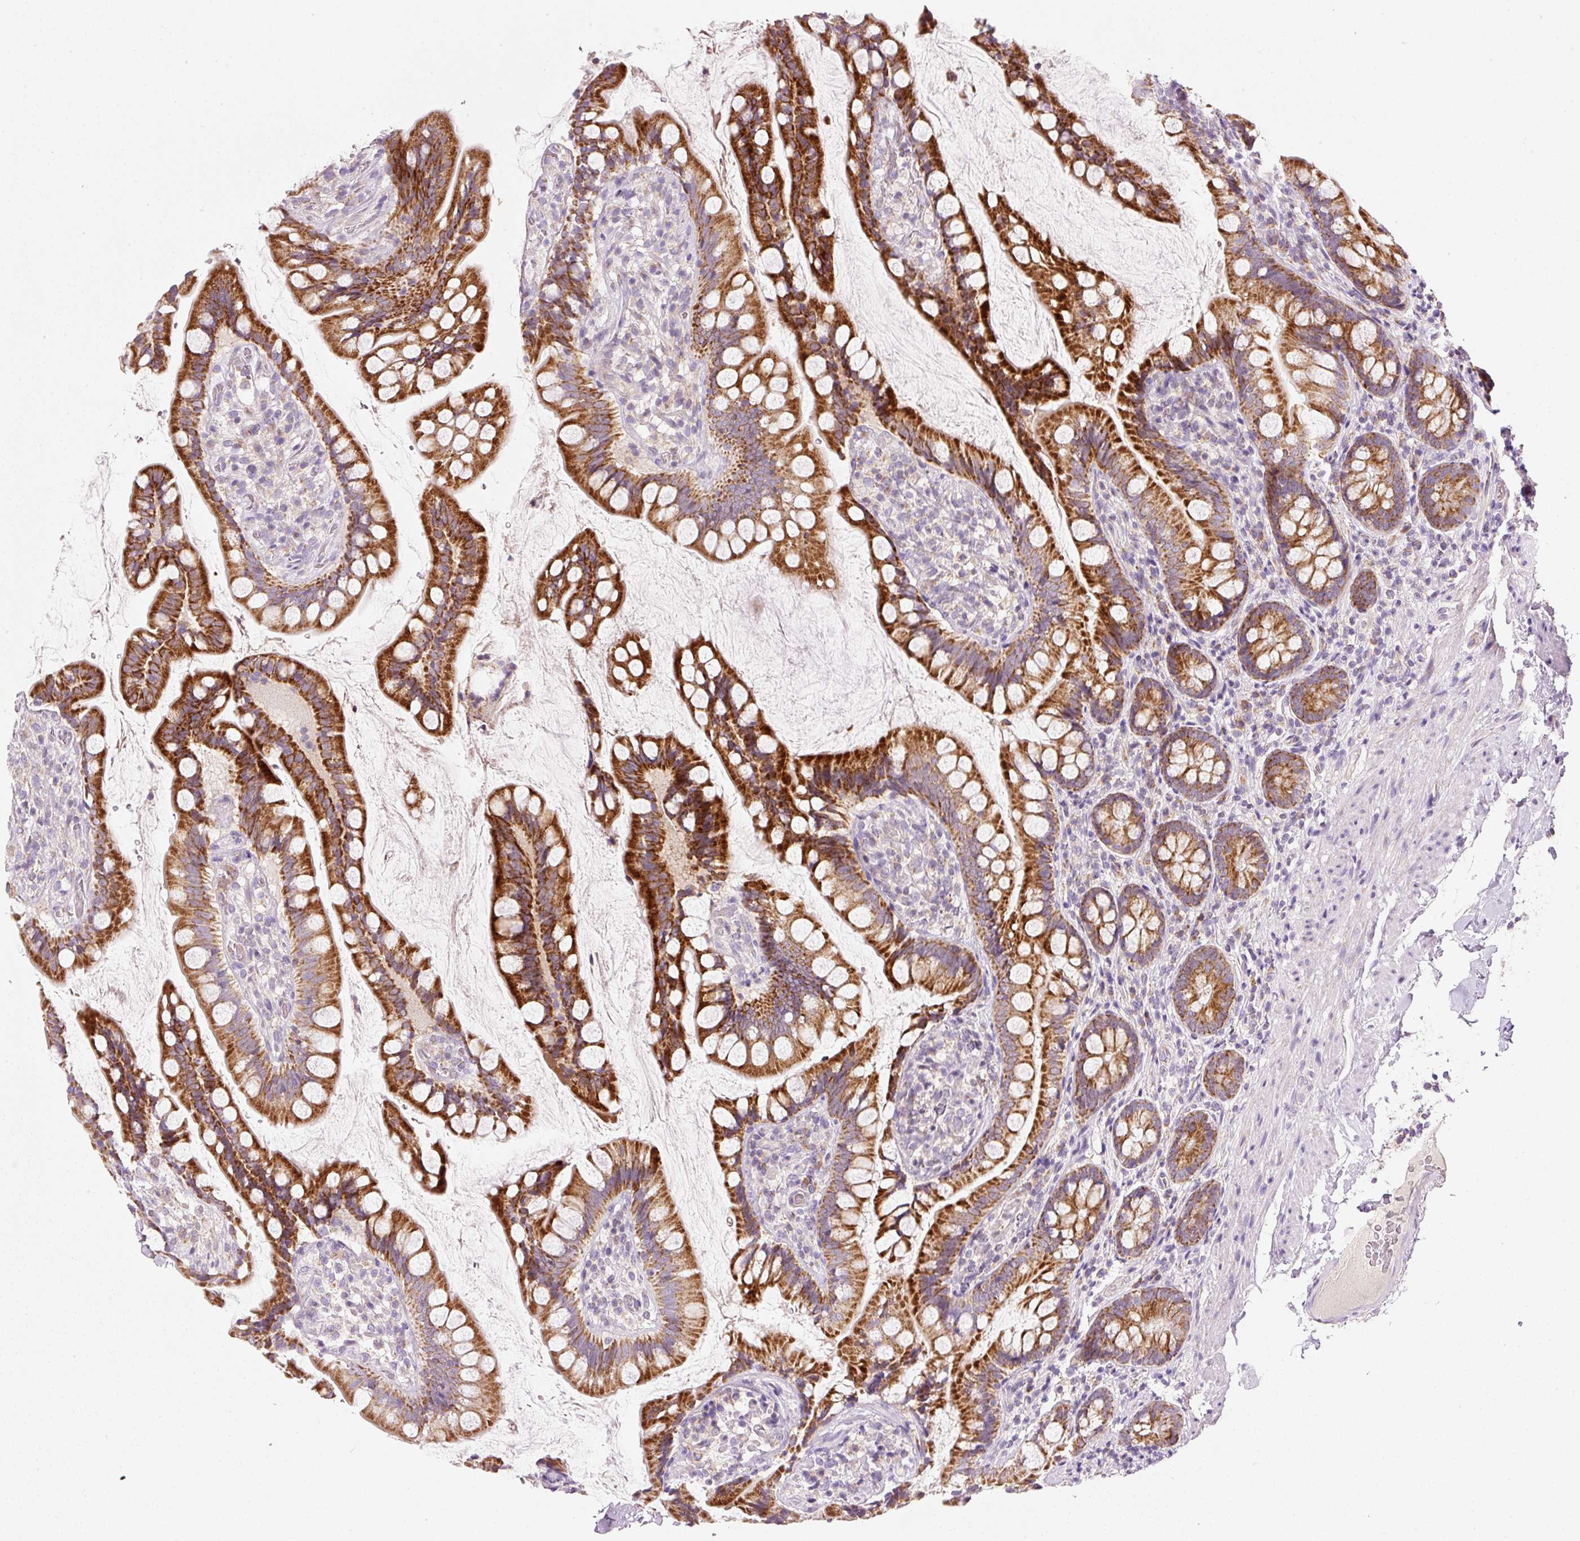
{"staining": {"intensity": "strong", "quantity": ">75%", "location": "cytoplasmic/membranous"}, "tissue": "small intestine", "cell_type": "Glandular cells", "image_type": "normal", "snomed": [{"axis": "morphology", "description": "Normal tissue, NOS"}, {"axis": "topography", "description": "Small intestine"}], "caption": "Small intestine stained for a protein (brown) exhibits strong cytoplasmic/membranous positive positivity in about >75% of glandular cells.", "gene": "NDUFA1", "patient": {"sex": "male", "age": 70}}